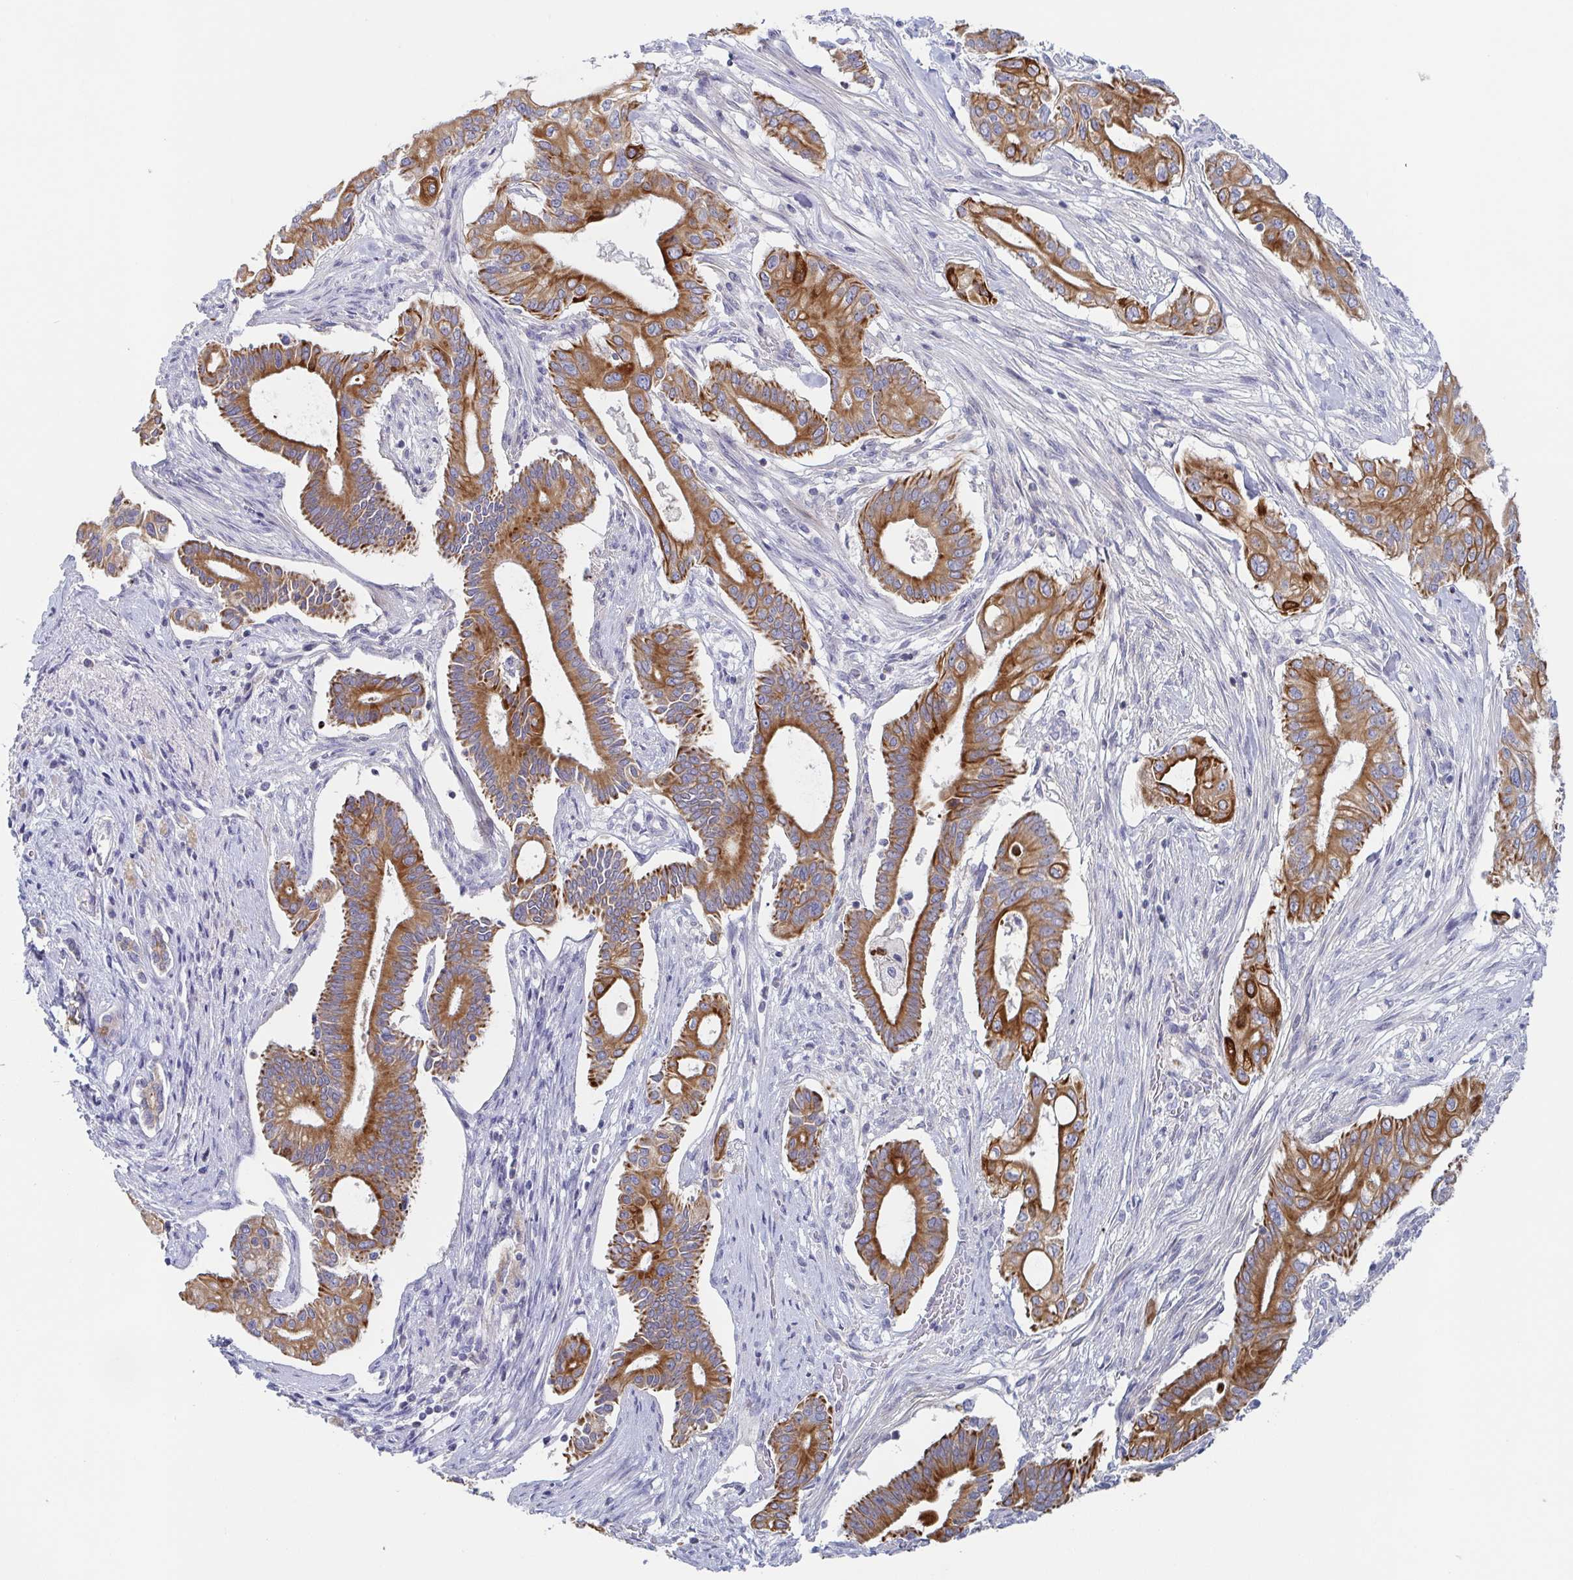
{"staining": {"intensity": "strong", "quantity": ">75%", "location": "cytoplasmic/membranous"}, "tissue": "pancreatic cancer", "cell_type": "Tumor cells", "image_type": "cancer", "snomed": [{"axis": "morphology", "description": "Adenocarcinoma, NOS"}, {"axis": "topography", "description": "Pancreas"}], "caption": "Immunohistochemical staining of human adenocarcinoma (pancreatic) displays high levels of strong cytoplasmic/membranous staining in approximately >75% of tumor cells.", "gene": "RHOV", "patient": {"sex": "female", "age": 68}}